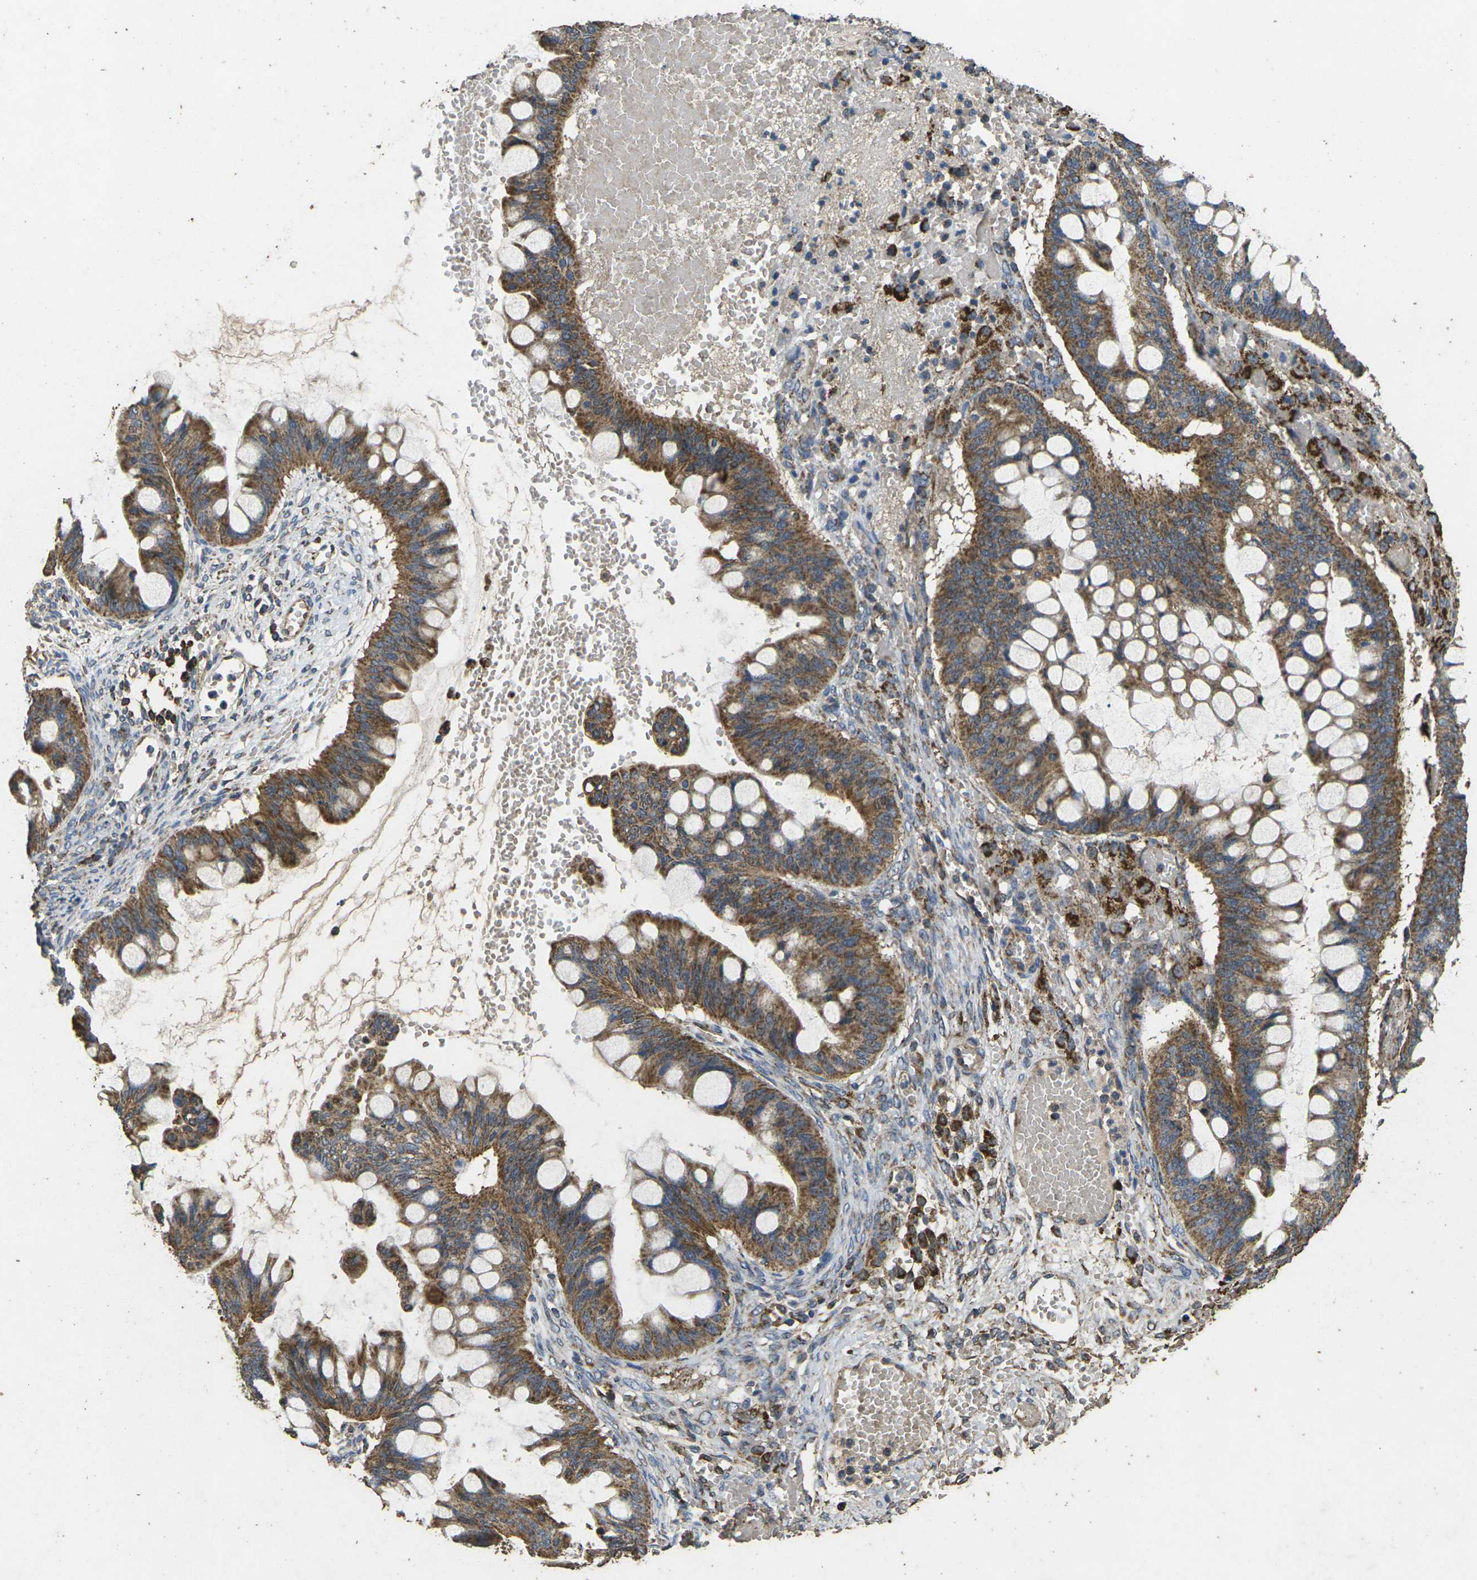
{"staining": {"intensity": "moderate", "quantity": ">75%", "location": "cytoplasmic/membranous"}, "tissue": "ovarian cancer", "cell_type": "Tumor cells", "image_type": "cancer", "snomed": [{"axis": "morphology", "description": "Cystadenocarcinoma, mucinous, NOS"}, {"axis": "topography", "description": "Ovary"}], "caption": "Tumor cells demonstrate medium levels of moderate cytoplasmic/membranous staining in approximately >75% of cells in human ovarian mucinous cystadenocarcinoma.", "gene": "MAPK11", "patient": {"sex": "female", "age": 73}}